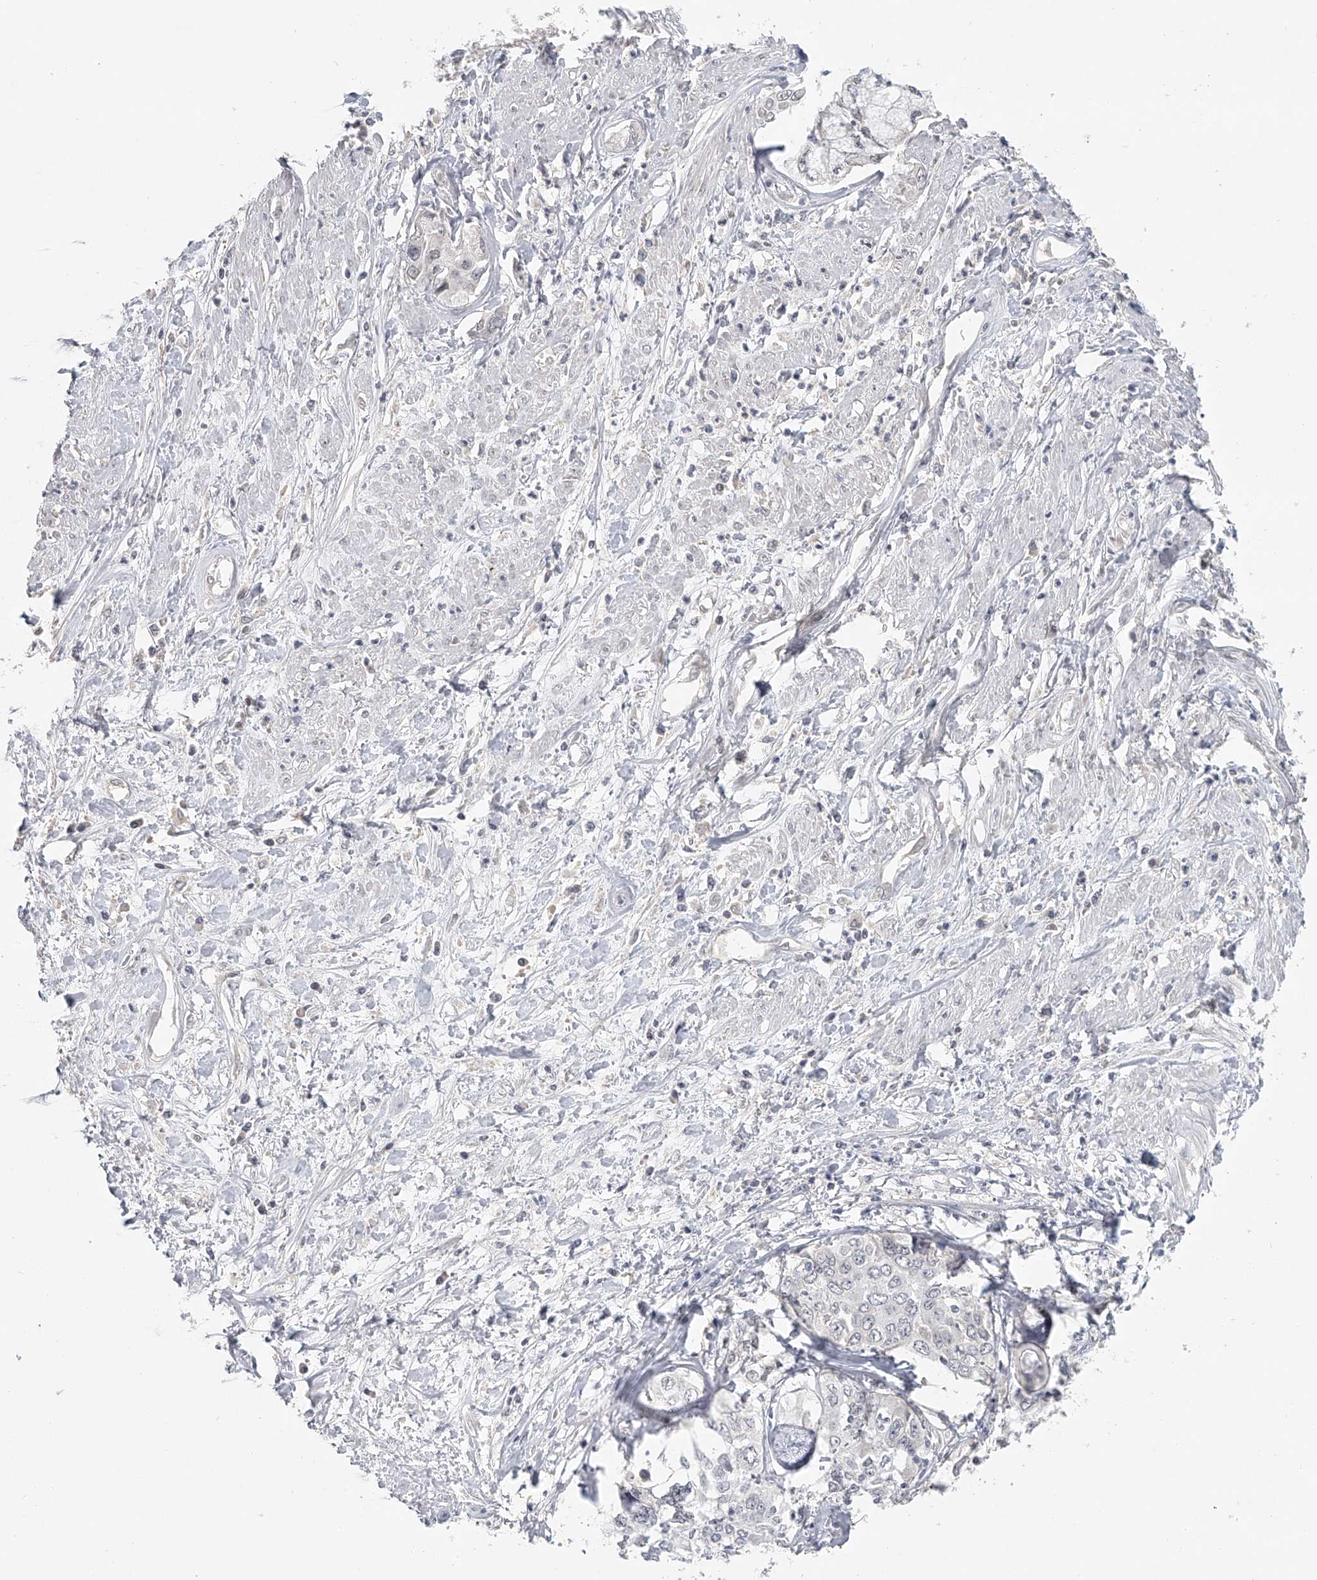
{"staining": {"intensity": "negative", "quantity": "none", "location": "none"}, "tissue": "cervical cancer", "cell_type": "Tumor cells", "image_type": "cancer", "snomed": [{"axis": "morphology", "description": "Squamous cell carcinoma, NOS"}, {"axis": "topography", "description": "Cervix"}], "caption": "The micrograph shows no significant expression in tumor cells of cervical cancer (squamous cell carcinoma).", "gene": "DDX43", "patient": {"sex": "female", "age": 31}}